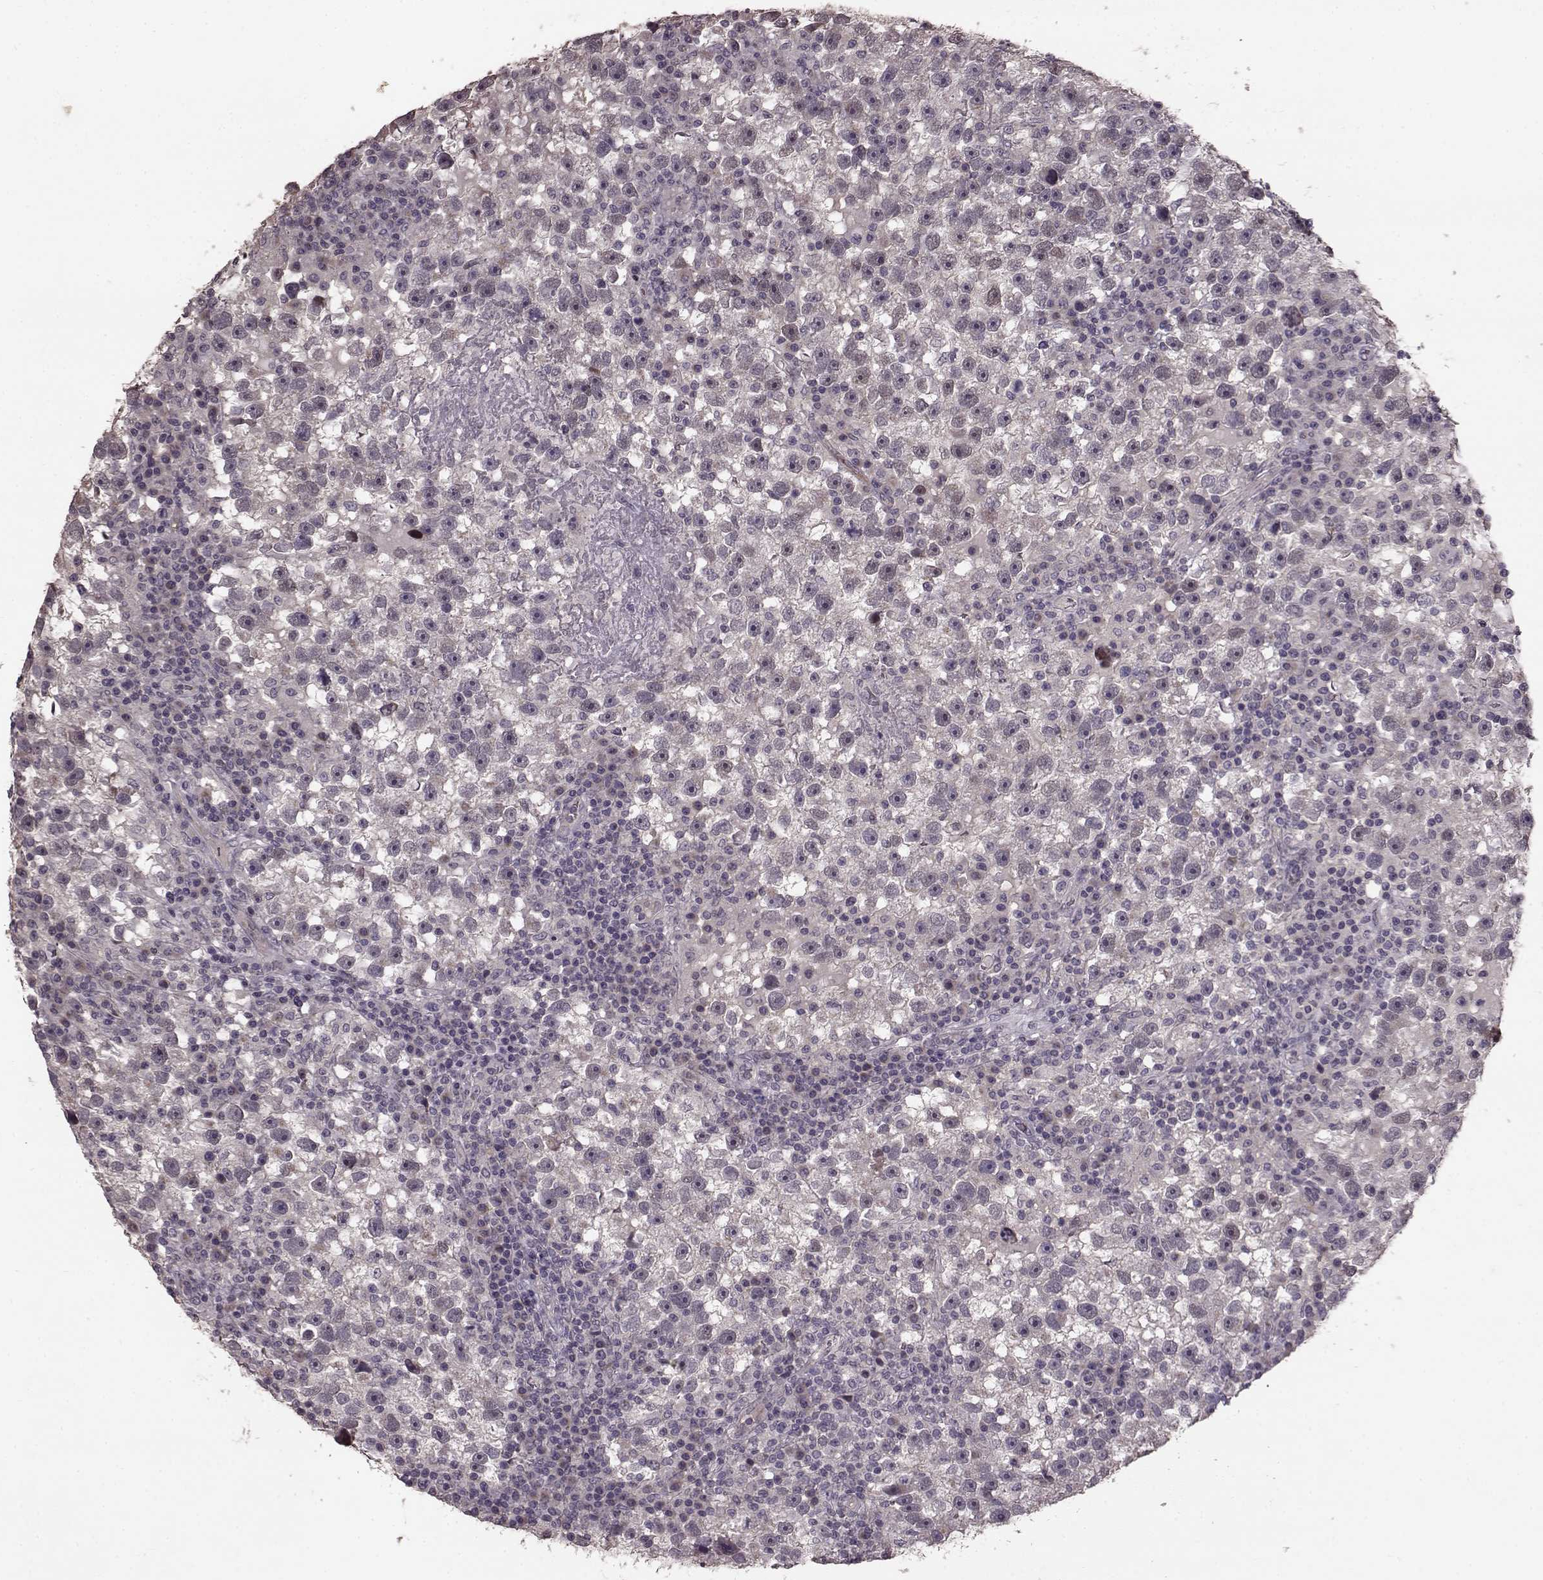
{"staining": {"intensity": "negative", "quantity": "none", "location": "none"}, "tissue": "testis cancer", "cell_type": "Tumor cells", "image_type": "cancer", "snomed": [{"axis": "morphology", "description": "Seminoma, NOS"}, {"axis": "topography", "description": "Testis"}], "caption": "A micrograph of human seminoma (testis) is negative for staining in tumor cells. (Brightfield microscopy of DAB IHC at high magnification).", "gene": "SLC52A3", "patient": {"sex": "male", "age": 47}}